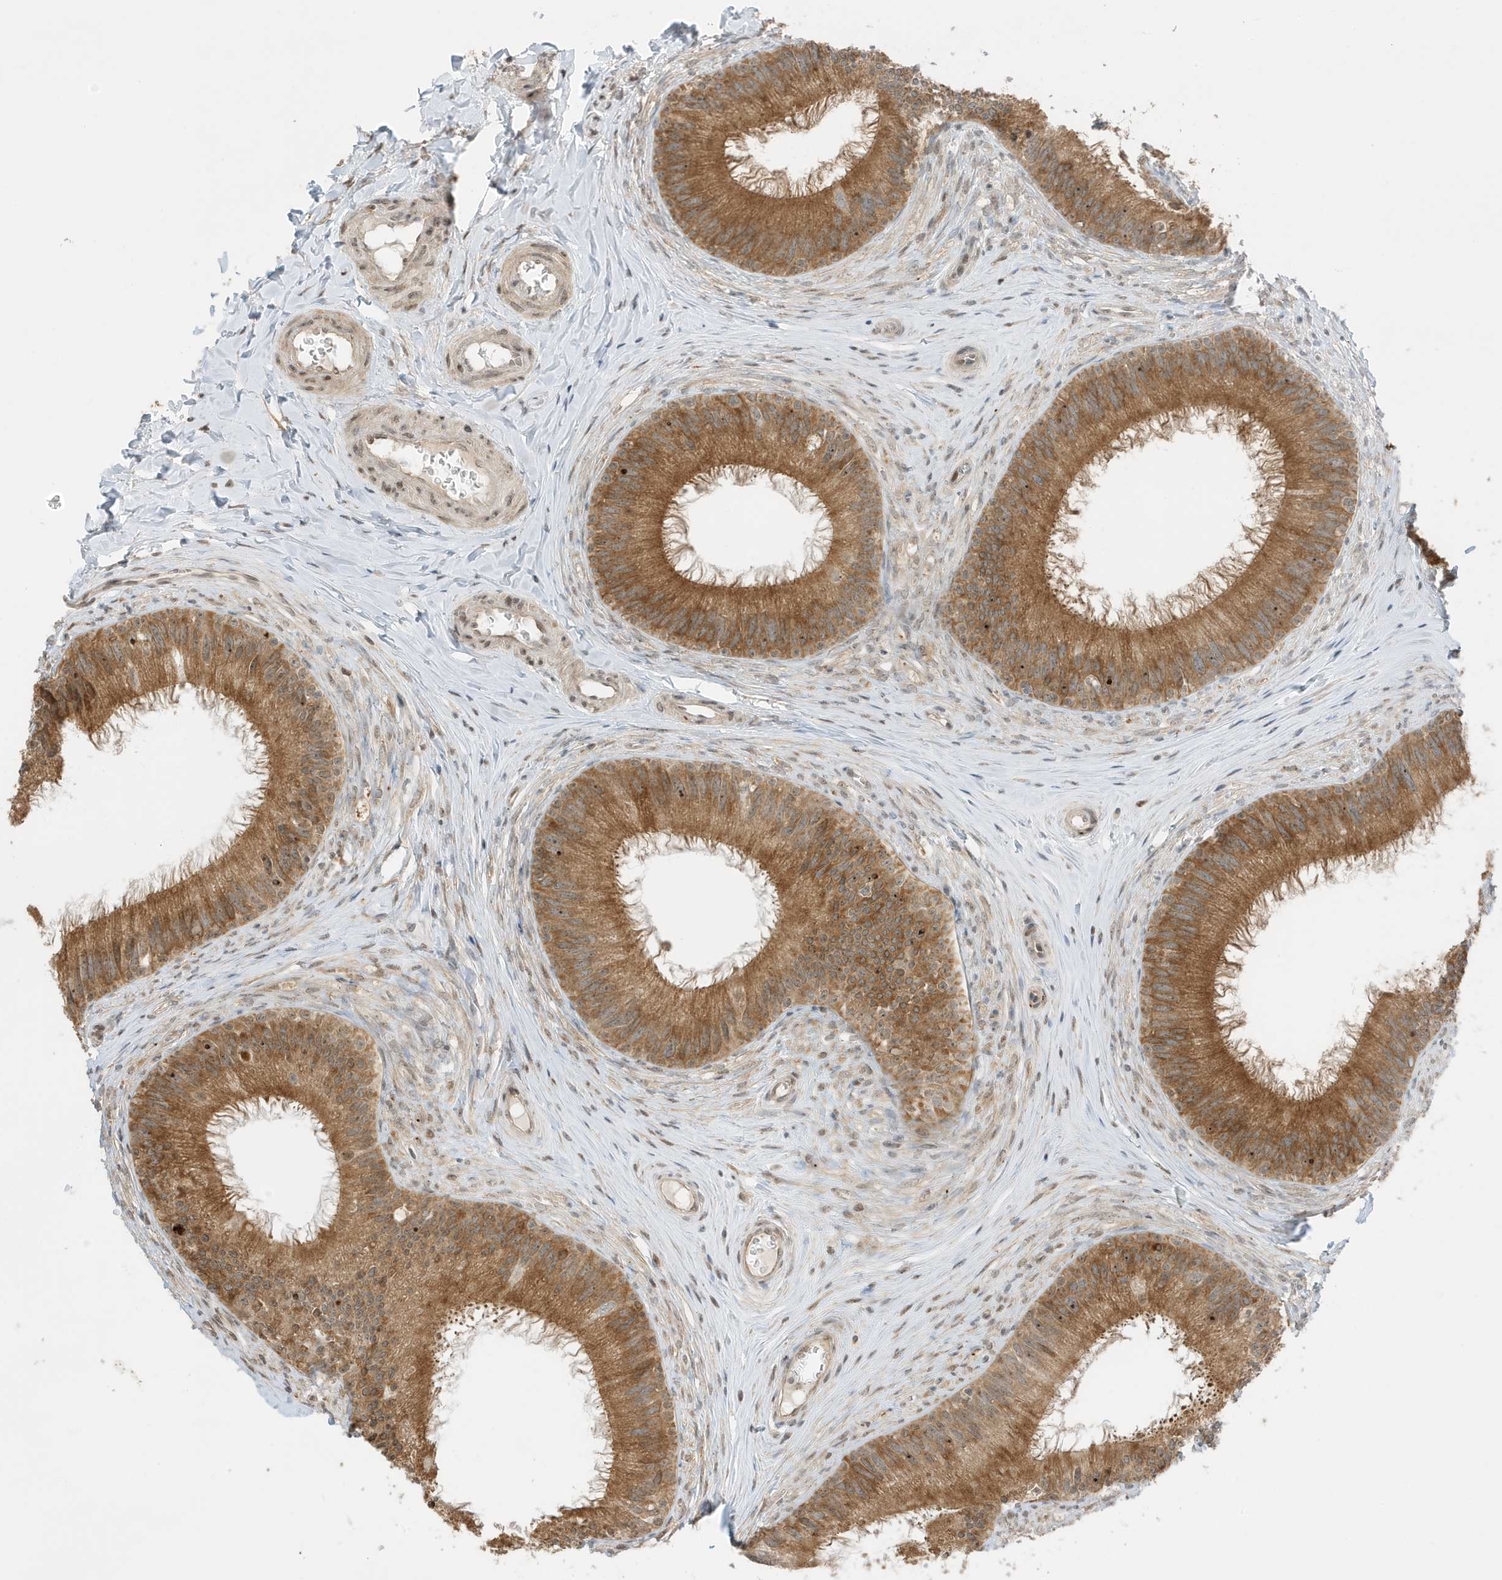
{"staining": {"intensity": "strong", "quantity": ">75%", "location": "cytoplasmic/membranous"}, "tissue": "epididymis", "cell_type": "Glandular cells", "image_type": "normal", "snomed": [{"axis": "morphology", "description": "Normal tissue, NOS"}, {"axis": "topography", "description": "Epididymis"}], "caption": "Strong cytoplasmic/membranous staining for a protein is present in about >75% of glandular cells of normal epididymis using immunohistochemistry (IHC).", "gene": "ZBTB41", "patient": {"sex": "male", "age": 27}}